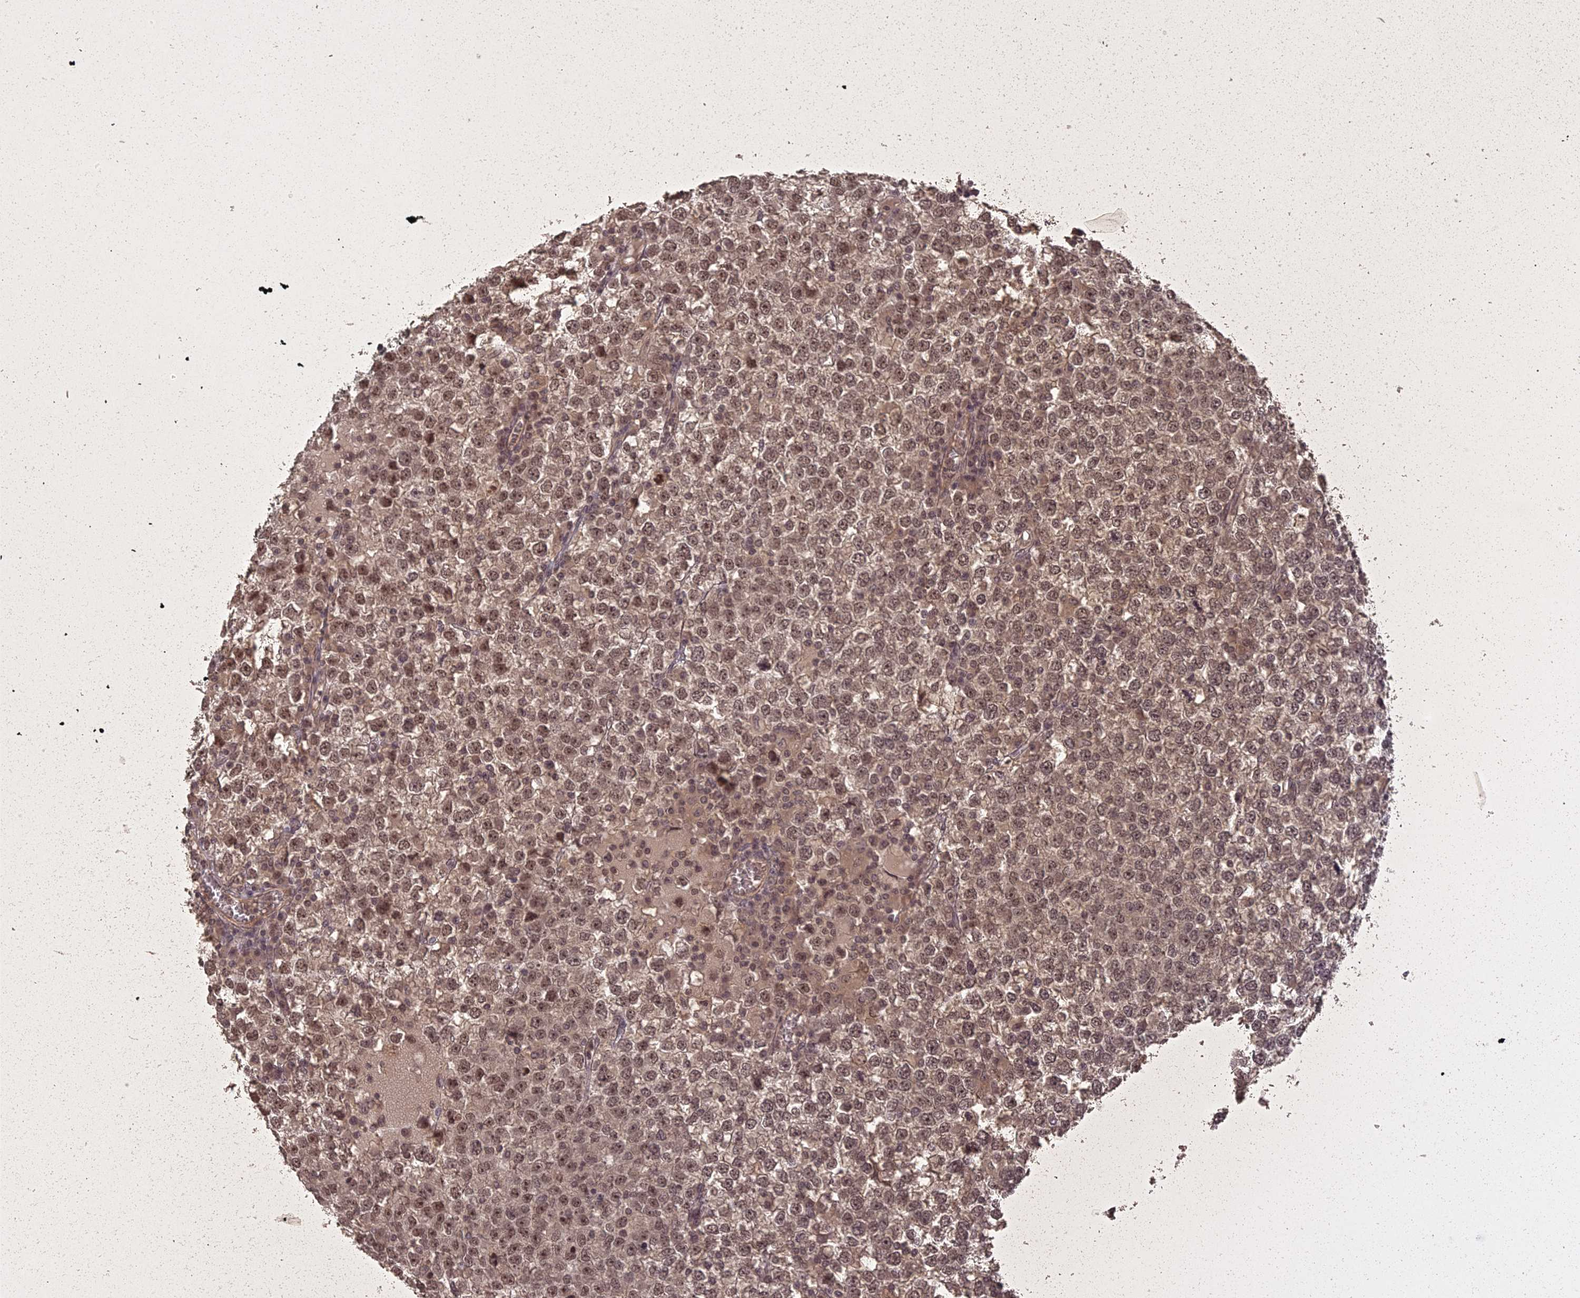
{"staining": {"intensity": "moderate", "quantity": ">75%", "location": "nuclear"}, "tissue": "testis cancer", "cell_type": "Tumor cells", "image_type": "cancer", "snomed": [{"axis": "morphology", "description": "Seminoma, NOS"}, {"axis": "topography", "description": "Testis"}], "caption": "Moderate nuclear protein expression is present in approximately >75% of tumor cells in testis seminoma.", "gene": "LIN37", "patient": {"sex": "male", "age": 65}}